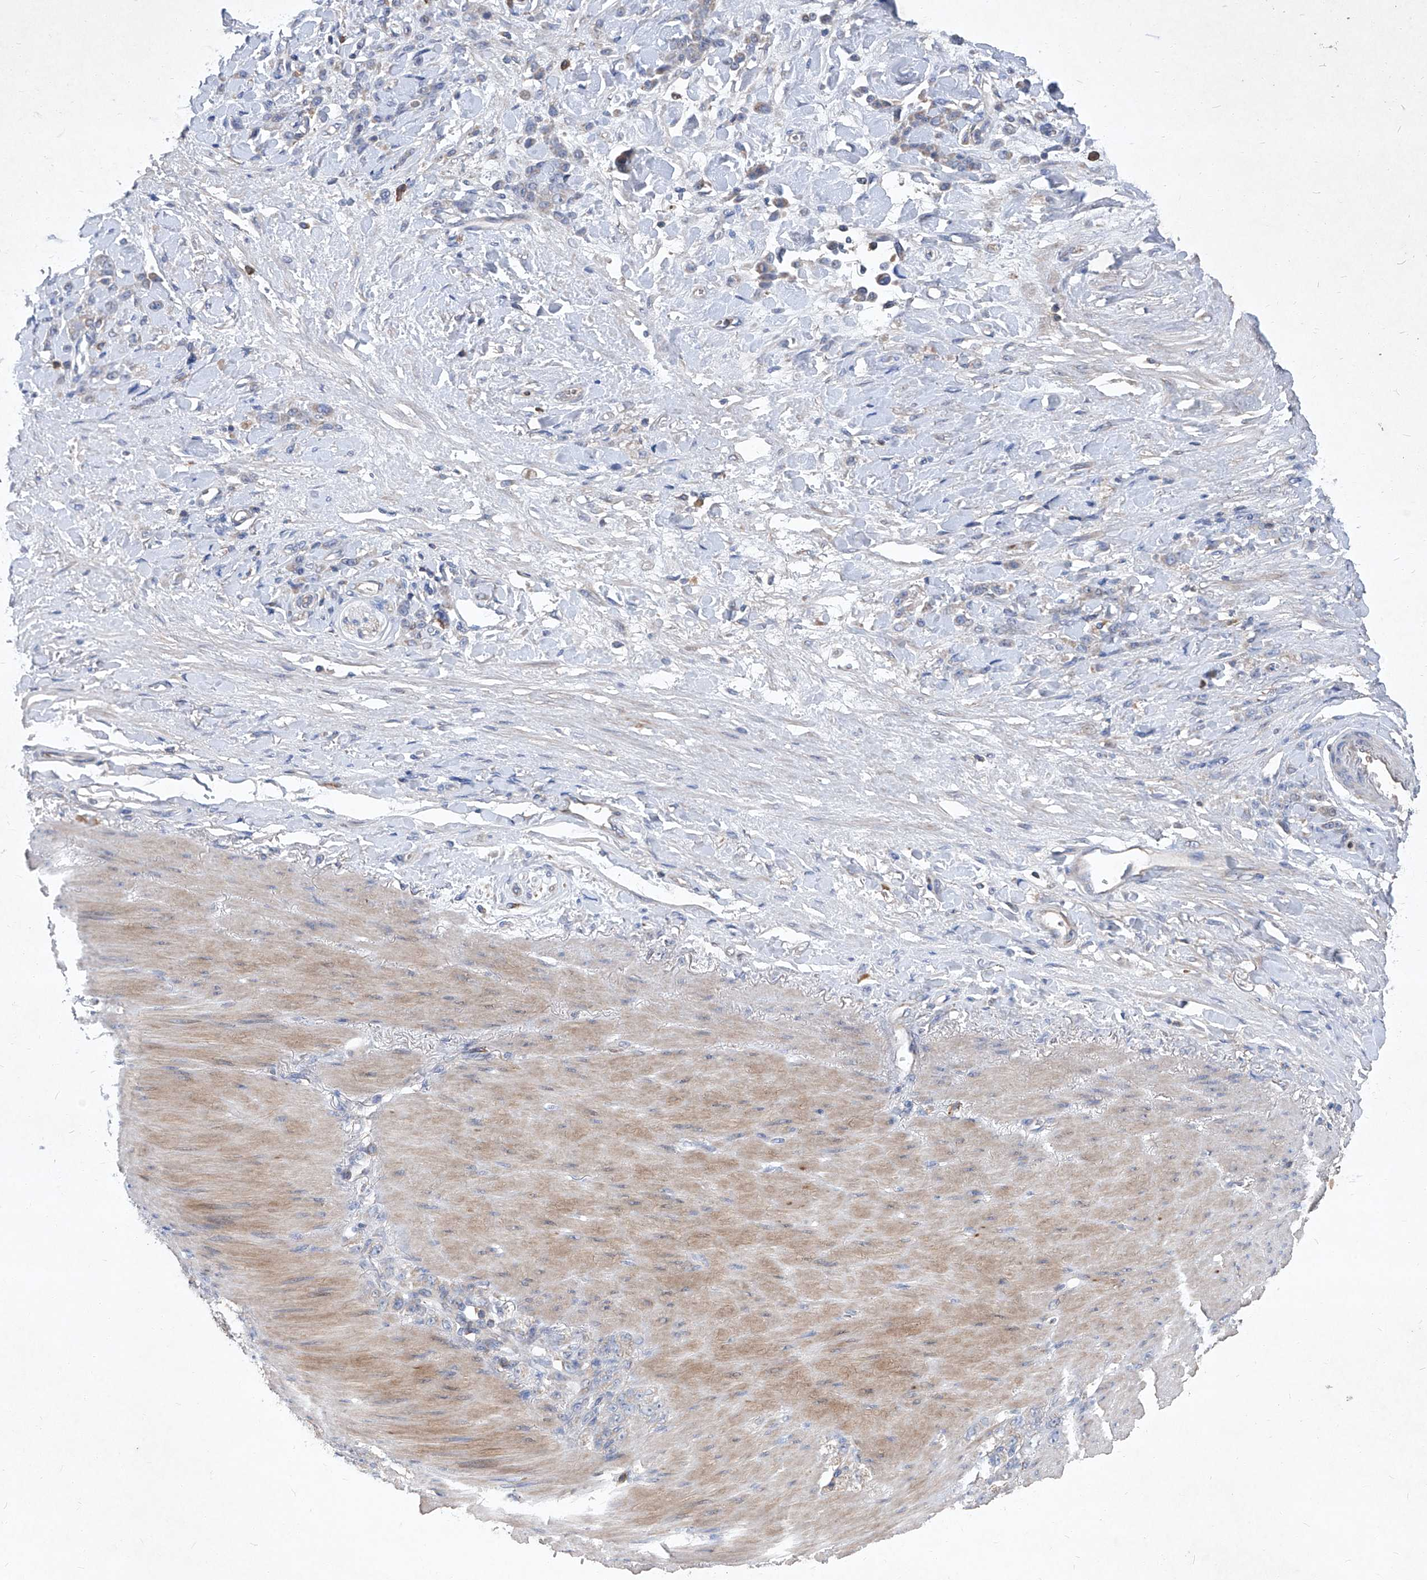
{"staining": {"intensity": "negative", "quantity": "none", "location": "none"}, "tissue": "stomach cancer", "cell_type": "Tumor cells", "image_type": "cancer", "snomed": [{"axis": "morphology", "description": "Normal tissue, NOS"}, {"axis": "morphology", "description": "Adenocarcinoma, NOS"}, {"axis": "topography", "description": "Stomach"}], "caption": "An image of human stomach adenocarcinoma is negative for staining in tumor cells.", "gene": "EPHA8", "patient": {"sex": "male", "age": 82}}